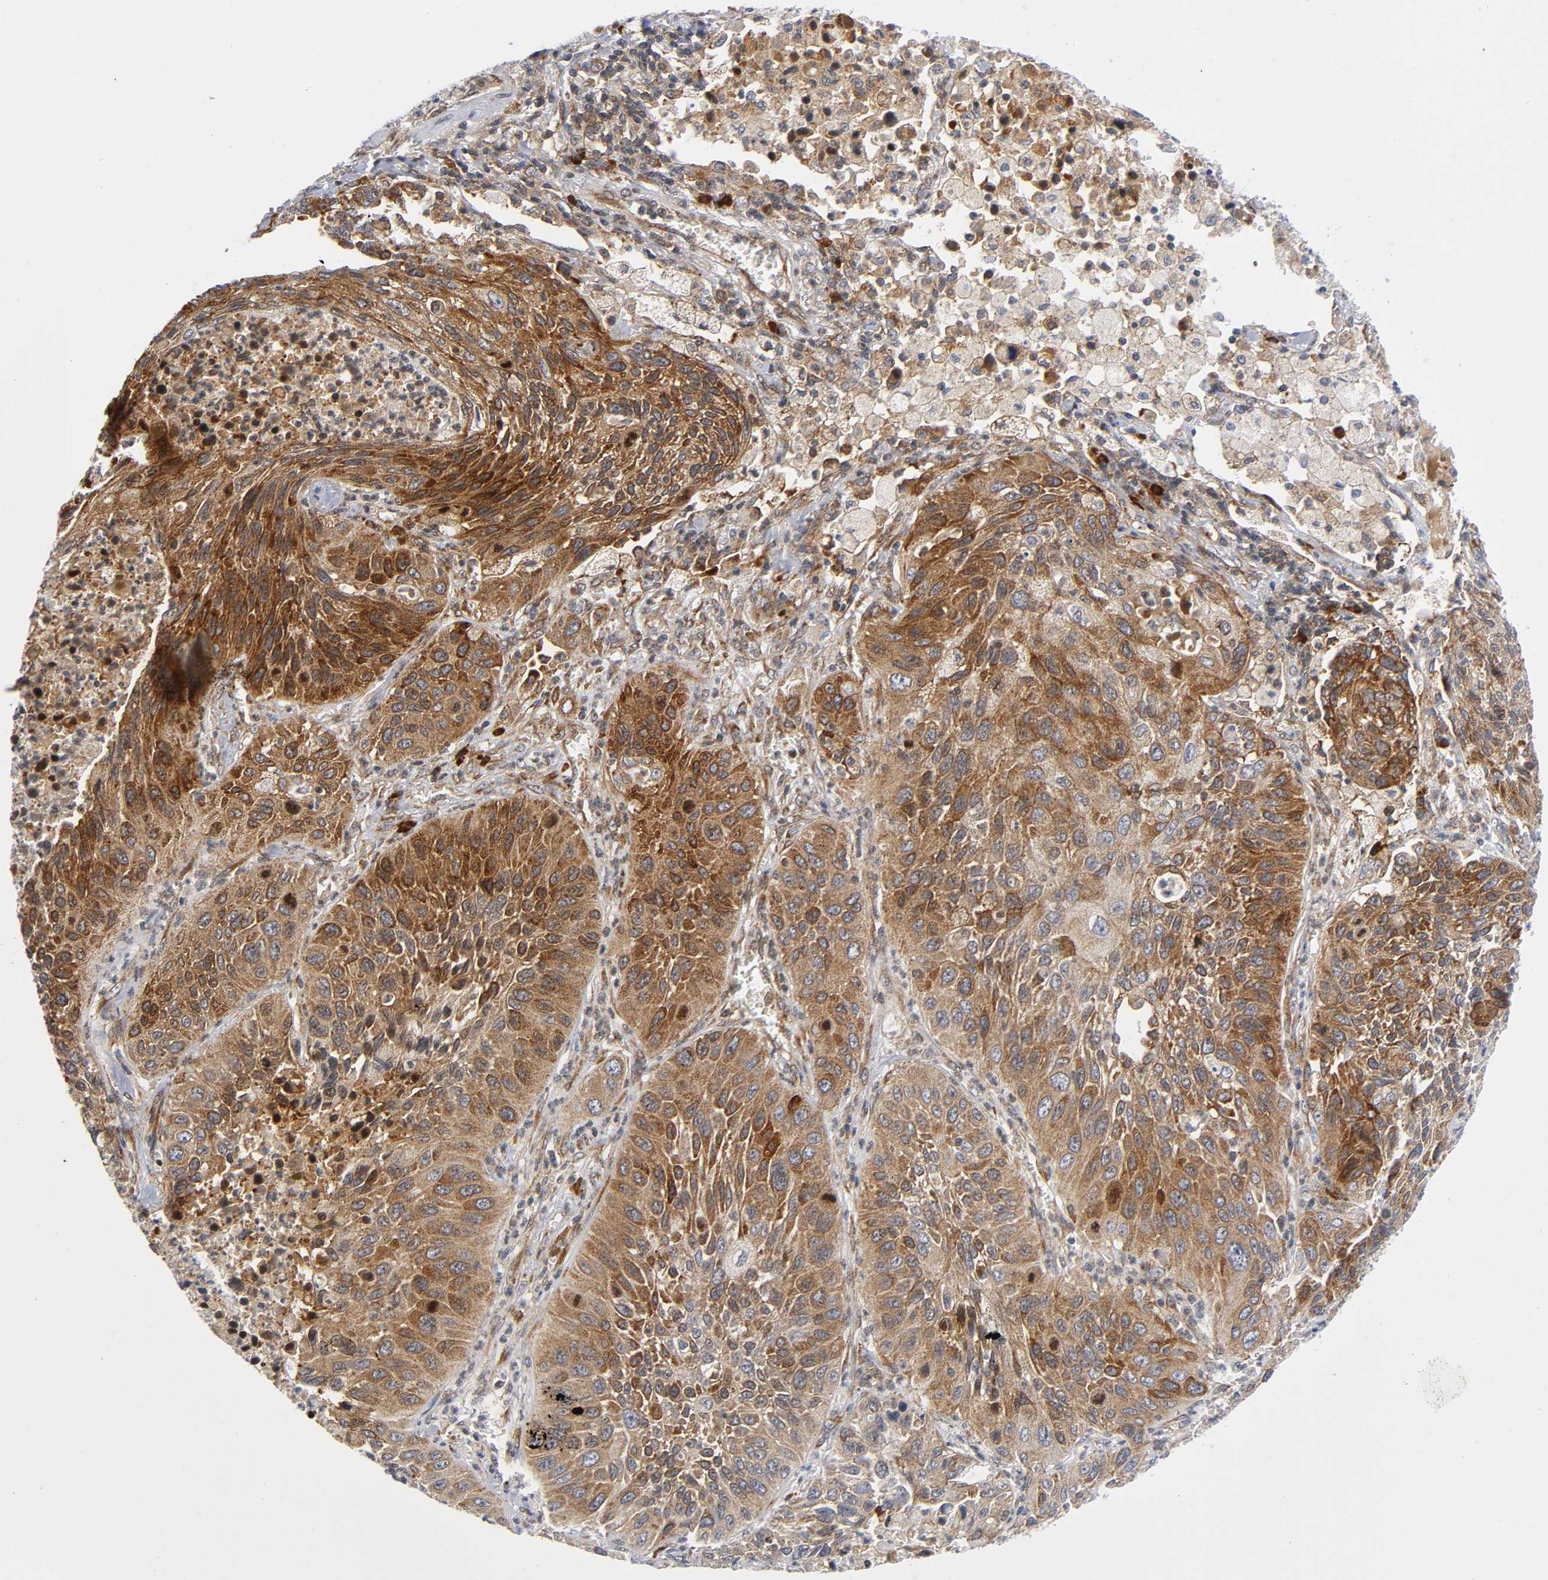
{"staining": {"intensity": "moderate", "quantity": ">75%", "location": "cytoplasmic/membranous"}, "tissue": "lung cancer", "cell_type": "Tumor cells", "image_type": "cancer", "snomed": [{"axis": "morphology", "description": "Squamous cell carcinoma, NOS"}, {"axis": "topography", "description": "Lung"}], "caption": "Human lung squamous cell carcinoma stained for a protein (brown) shows moderate cytoplasmic/membranous positive staining in about >75% of tumor cells.", "gene": "EIF5", "patient": {"sex": "female", "age": 76}}